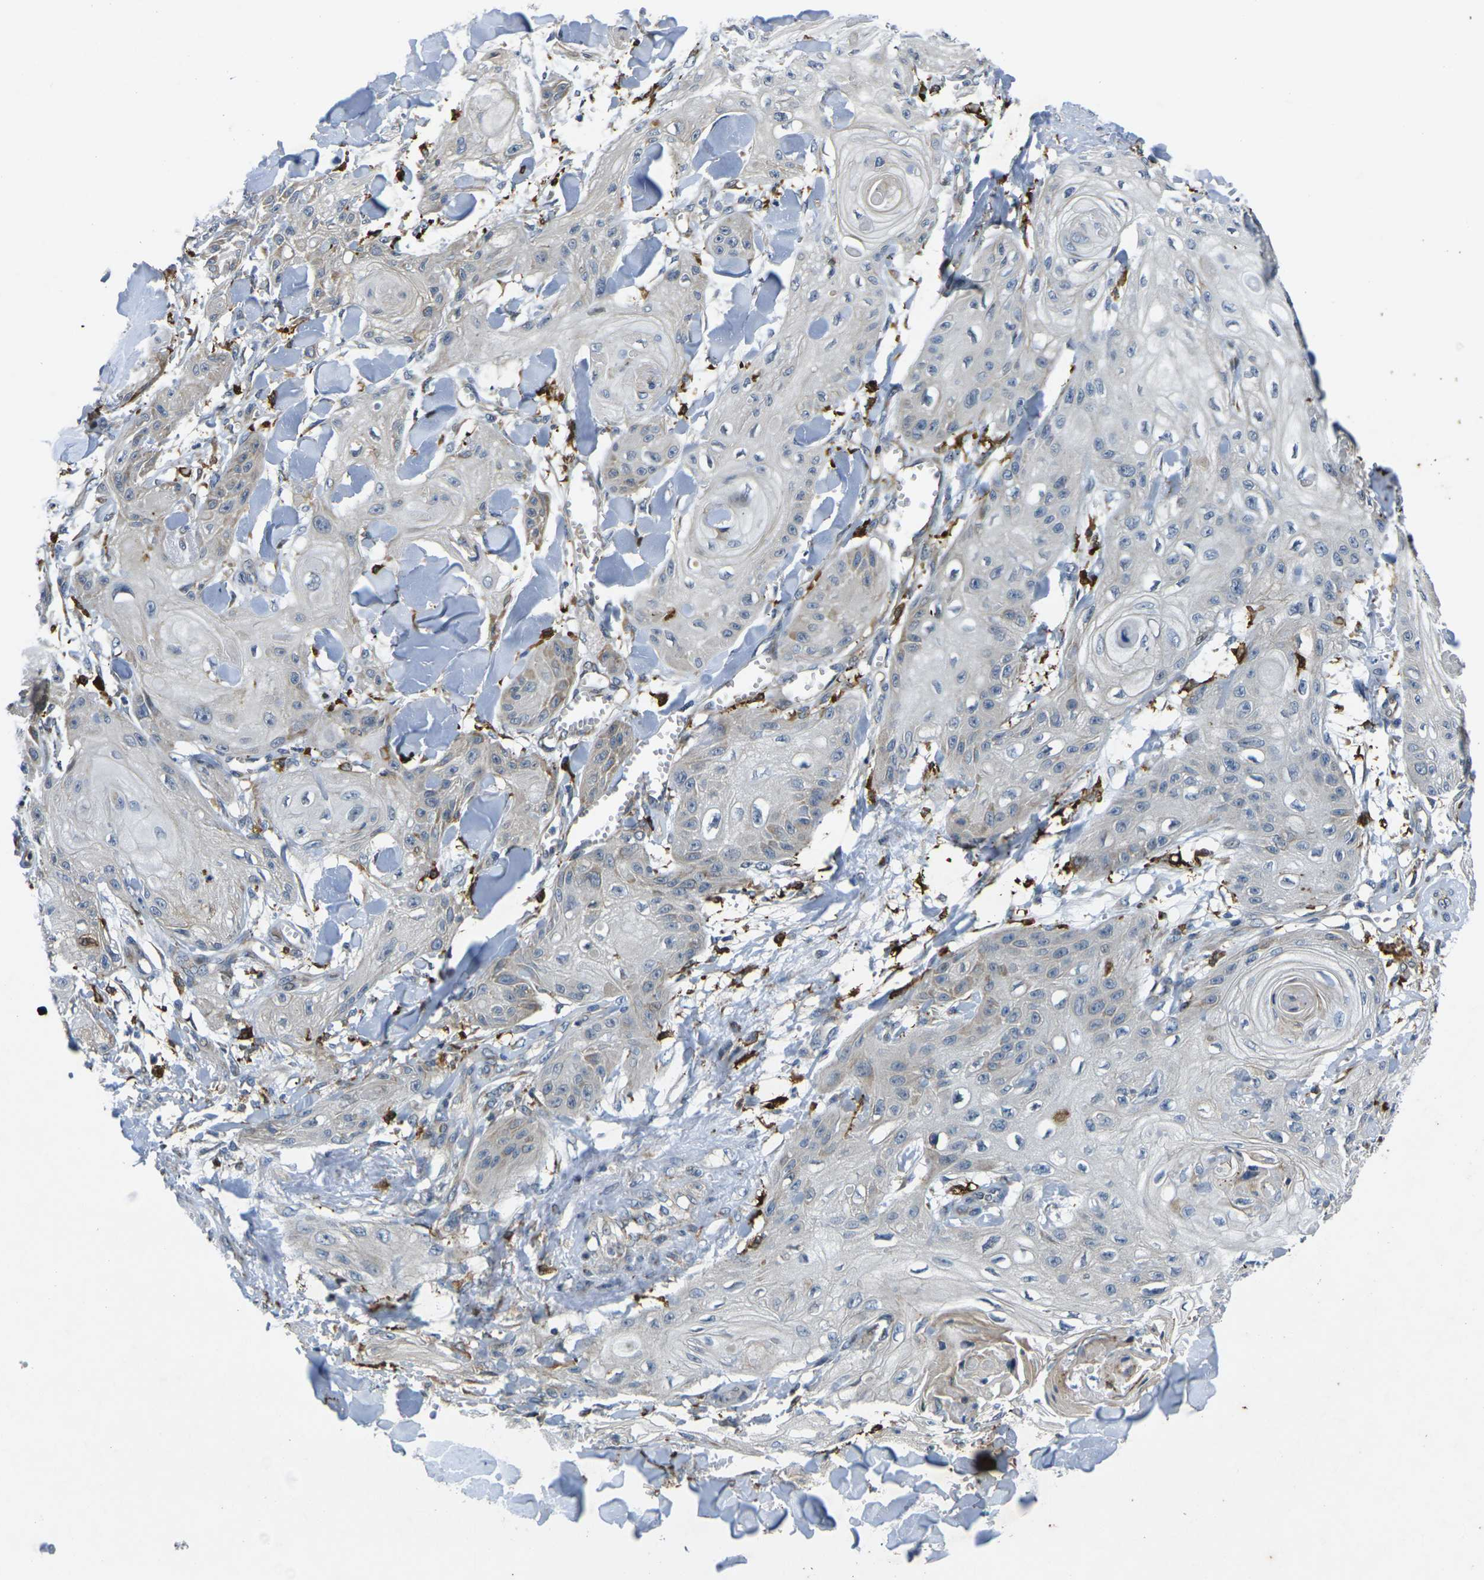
{"staining": {"intensity": "negative", "quantity": "none", "location": "none"}, "tissue": "skin cancer", "cell_type": "Tumor cells", "image_type": "cancer", "snomed": [{"axis": "morphology", "description": "Squamous cell carcinoma, NOS"}, {"axis": "topography", "description": "Skin"}], "caption": "Tumor cells are negative for brown protein staining in skin cancer.", "gene": "ROBO2", "patient": {"sex": "male", "age": 74}}